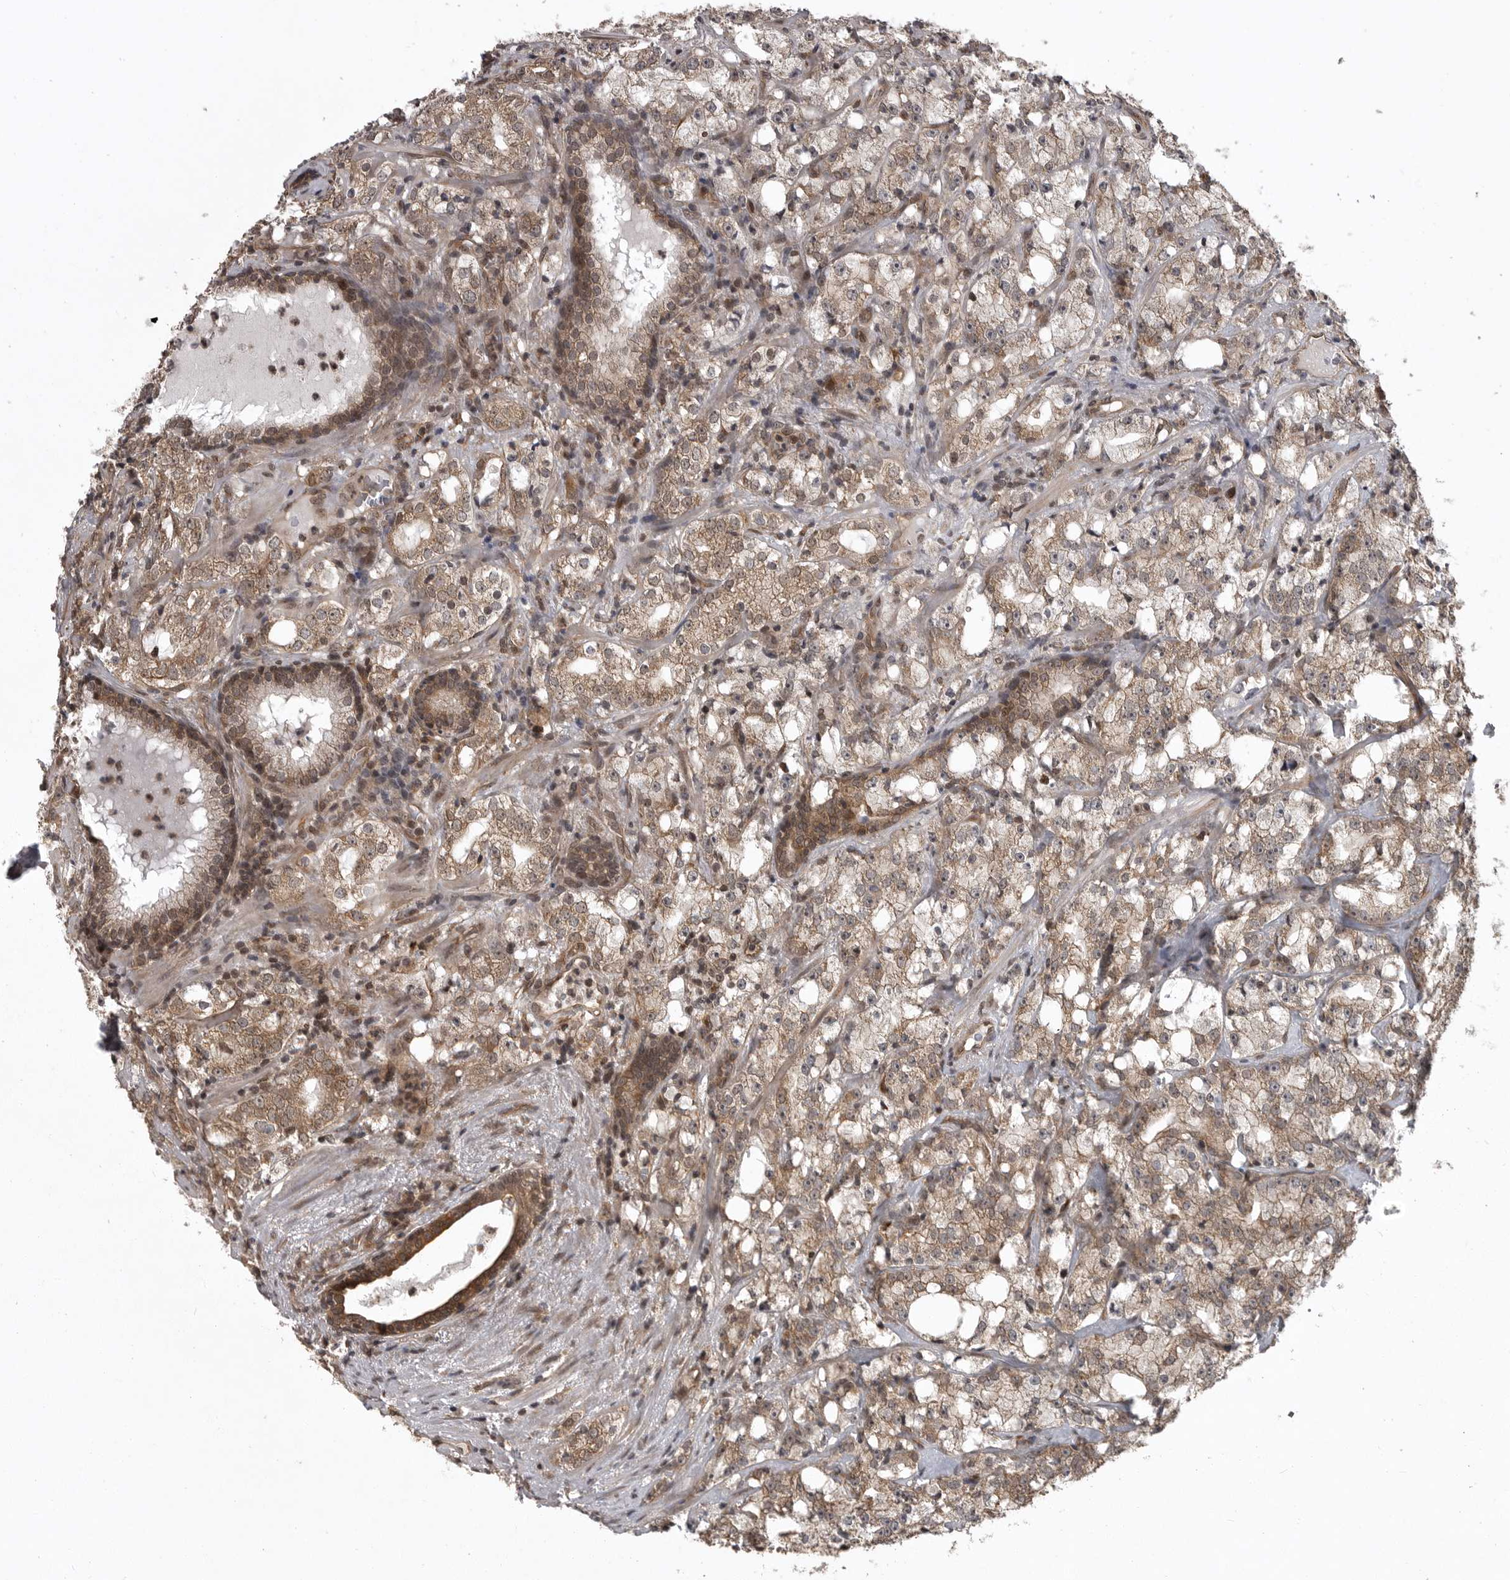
{"staining": {"intensity": "moderate", "quantity": ">75%", "location": "cytoplasmic/membranous"}, "tissue": "prostate cancer", "cell_type": "Tumor cells", "image_type": "cancer", "snomed": [{"axis": "morphology", "description": "Adenocarcinoma, High grade"}, {"axis": "topography", "description": "Prostate"}], "caption": "Human prostate adenocarcinoma (high-grade) stained for a protein (brown) demonstrates moderate cytoplasmic/membranous positive staining in approximately >75% of tumor cells.", "gene": "DNAJC8", "patient": {"sex": "male", "age": 64}}